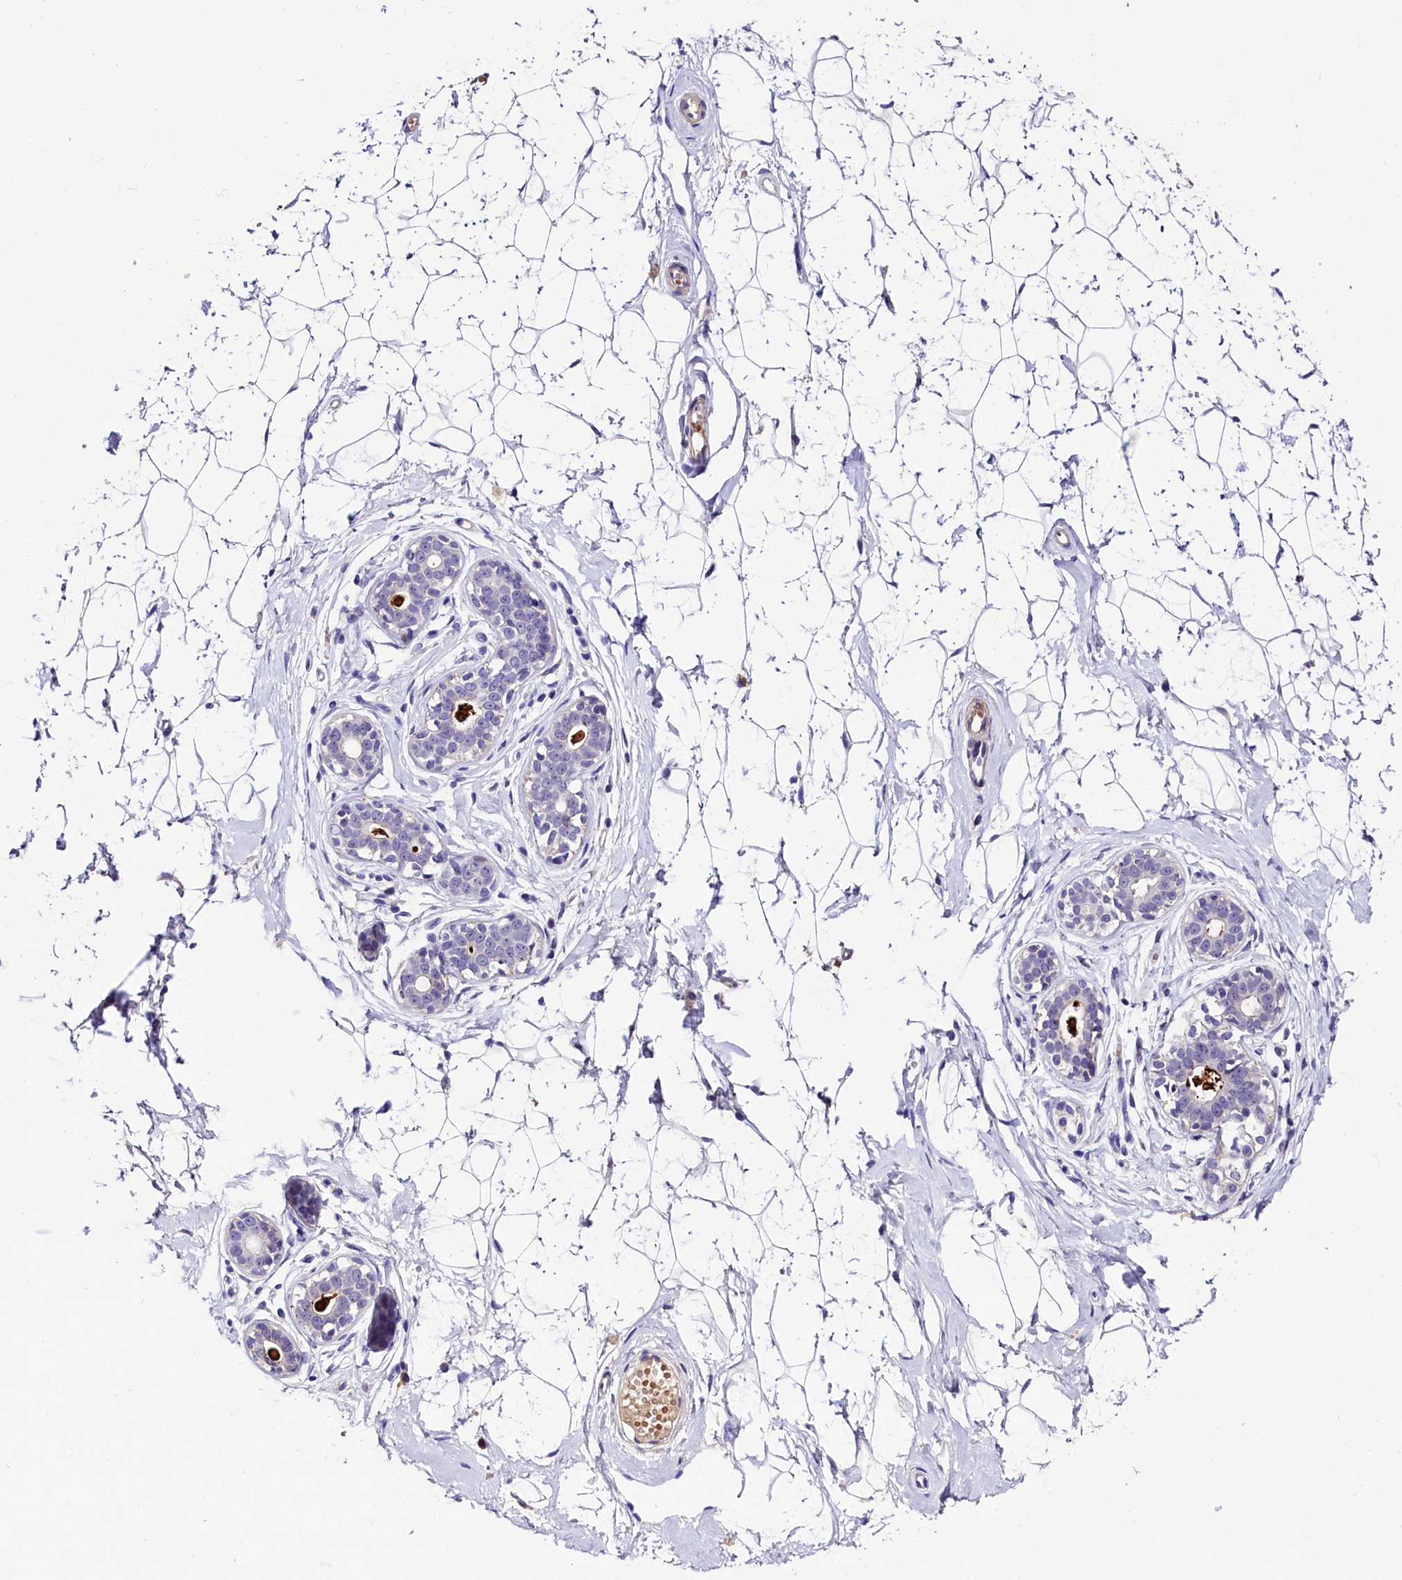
{"staining": {"intensity": "negative", "quantity": "none", "location": "none"}, "tissue": "breast", "cell_type": "Adipocytes", "image_type": "normal", "snomed": [{"axis": "morphology", "description": "Normal tissue, NOS"}, {"axis": "morphology", "description": "Adenoma, NOS"}, {"axis": "topography", "description": "Breast"}], "caption": "Breast stained for a protein using immunohistochemistry displays no expression adipocytes.", "gene": "MEX3B", "patient": {"sex": "female", "age": 23}}